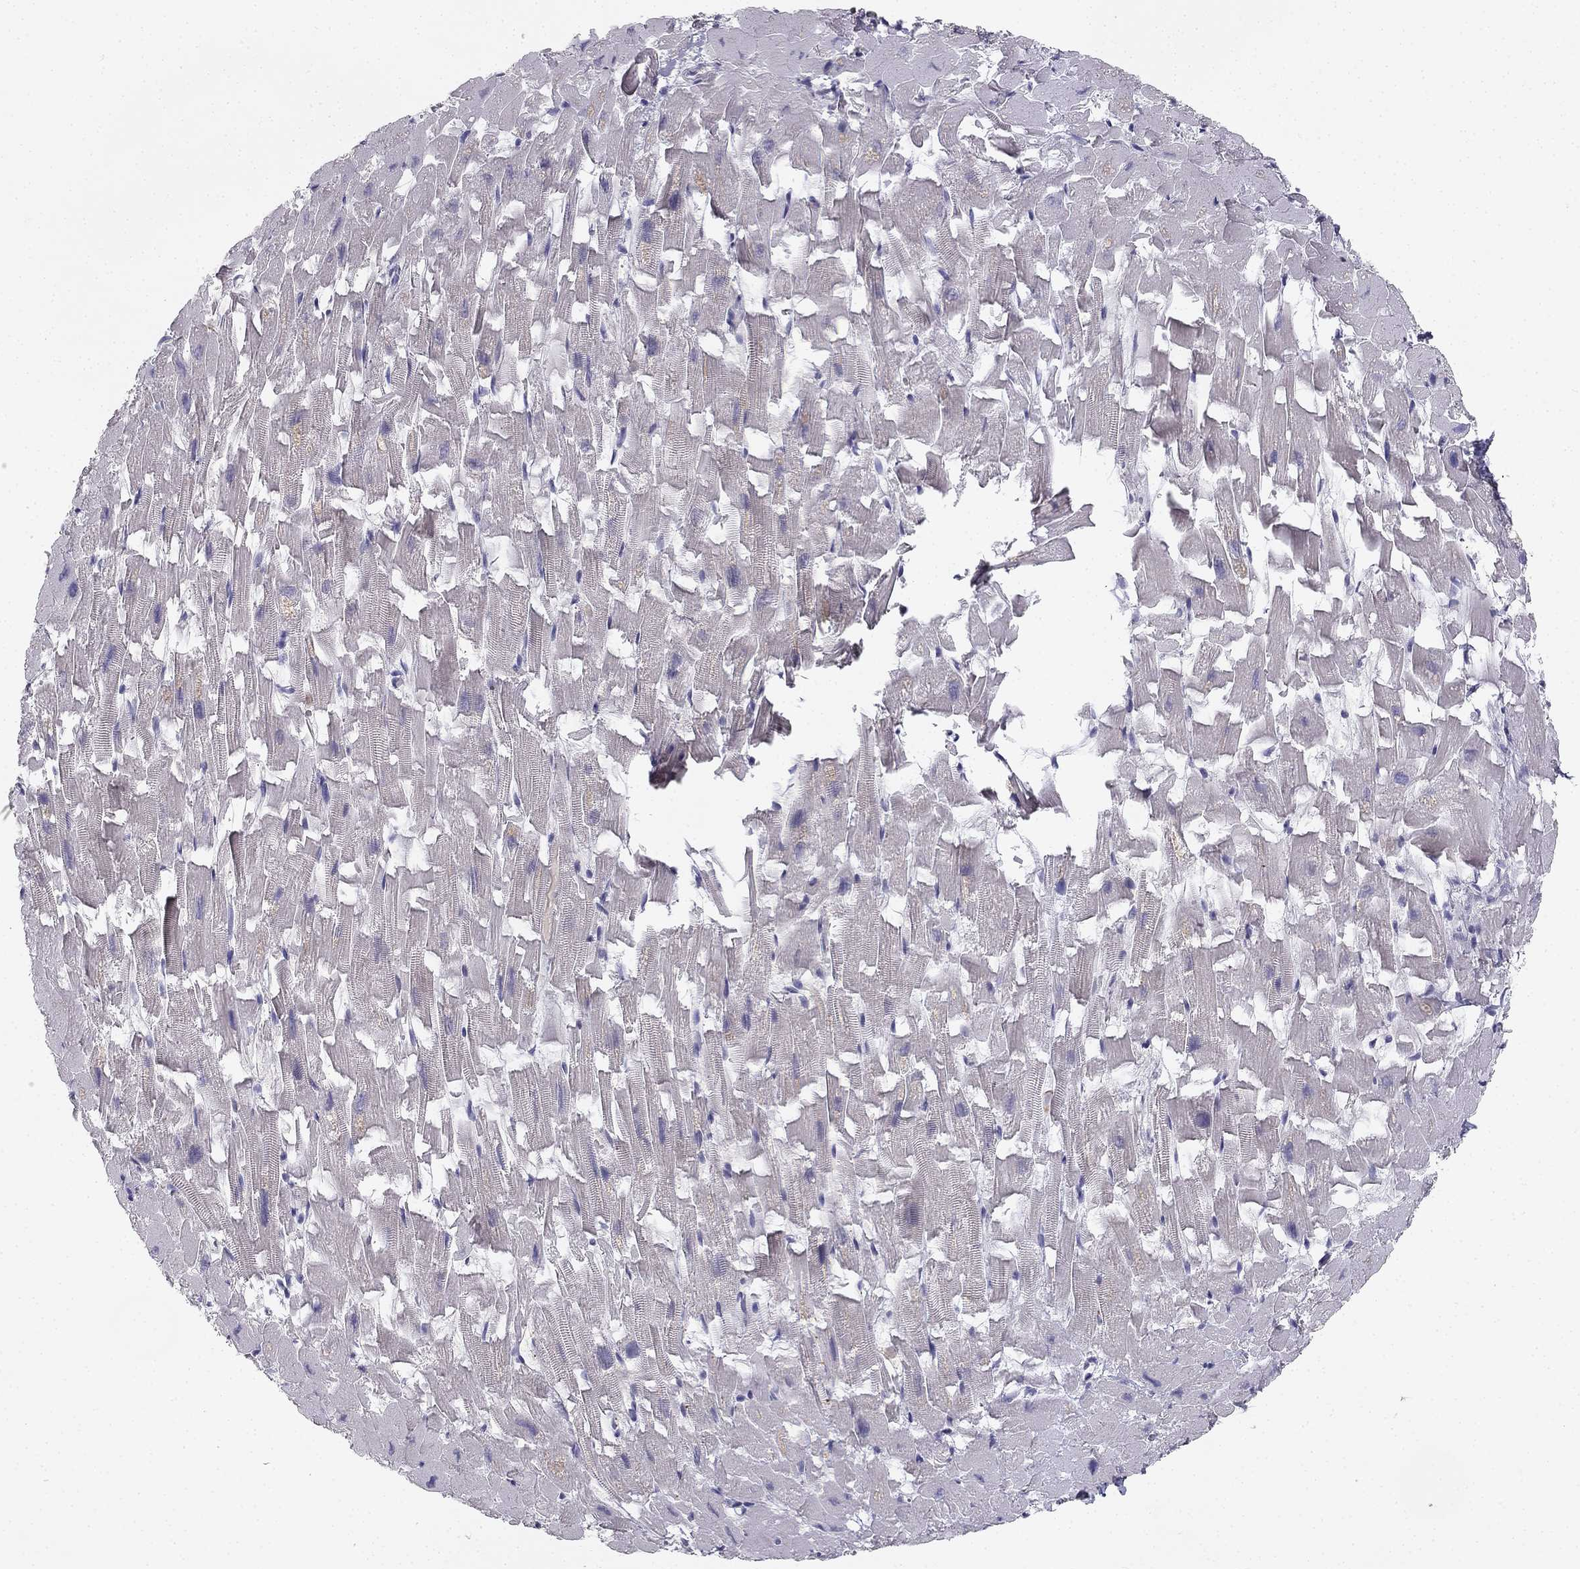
{"staining": {"intensity": "negative", "quantity": "none", "location": "none"}, "tissue": "heart muscle", "cell_type": "Cardiomyocytes", "image_type": "normal", "snomed": [{"axis": "morphology", "description": "Normal tissue, NOS"}, {"axis": "topography", "description": "Heart"}], "caption": "The image reveals no staining of cardiomyocytes in unremarkable heart muscle.", "gene": "SLC6A4", "patient": {"sex": "female", "age": 64}}